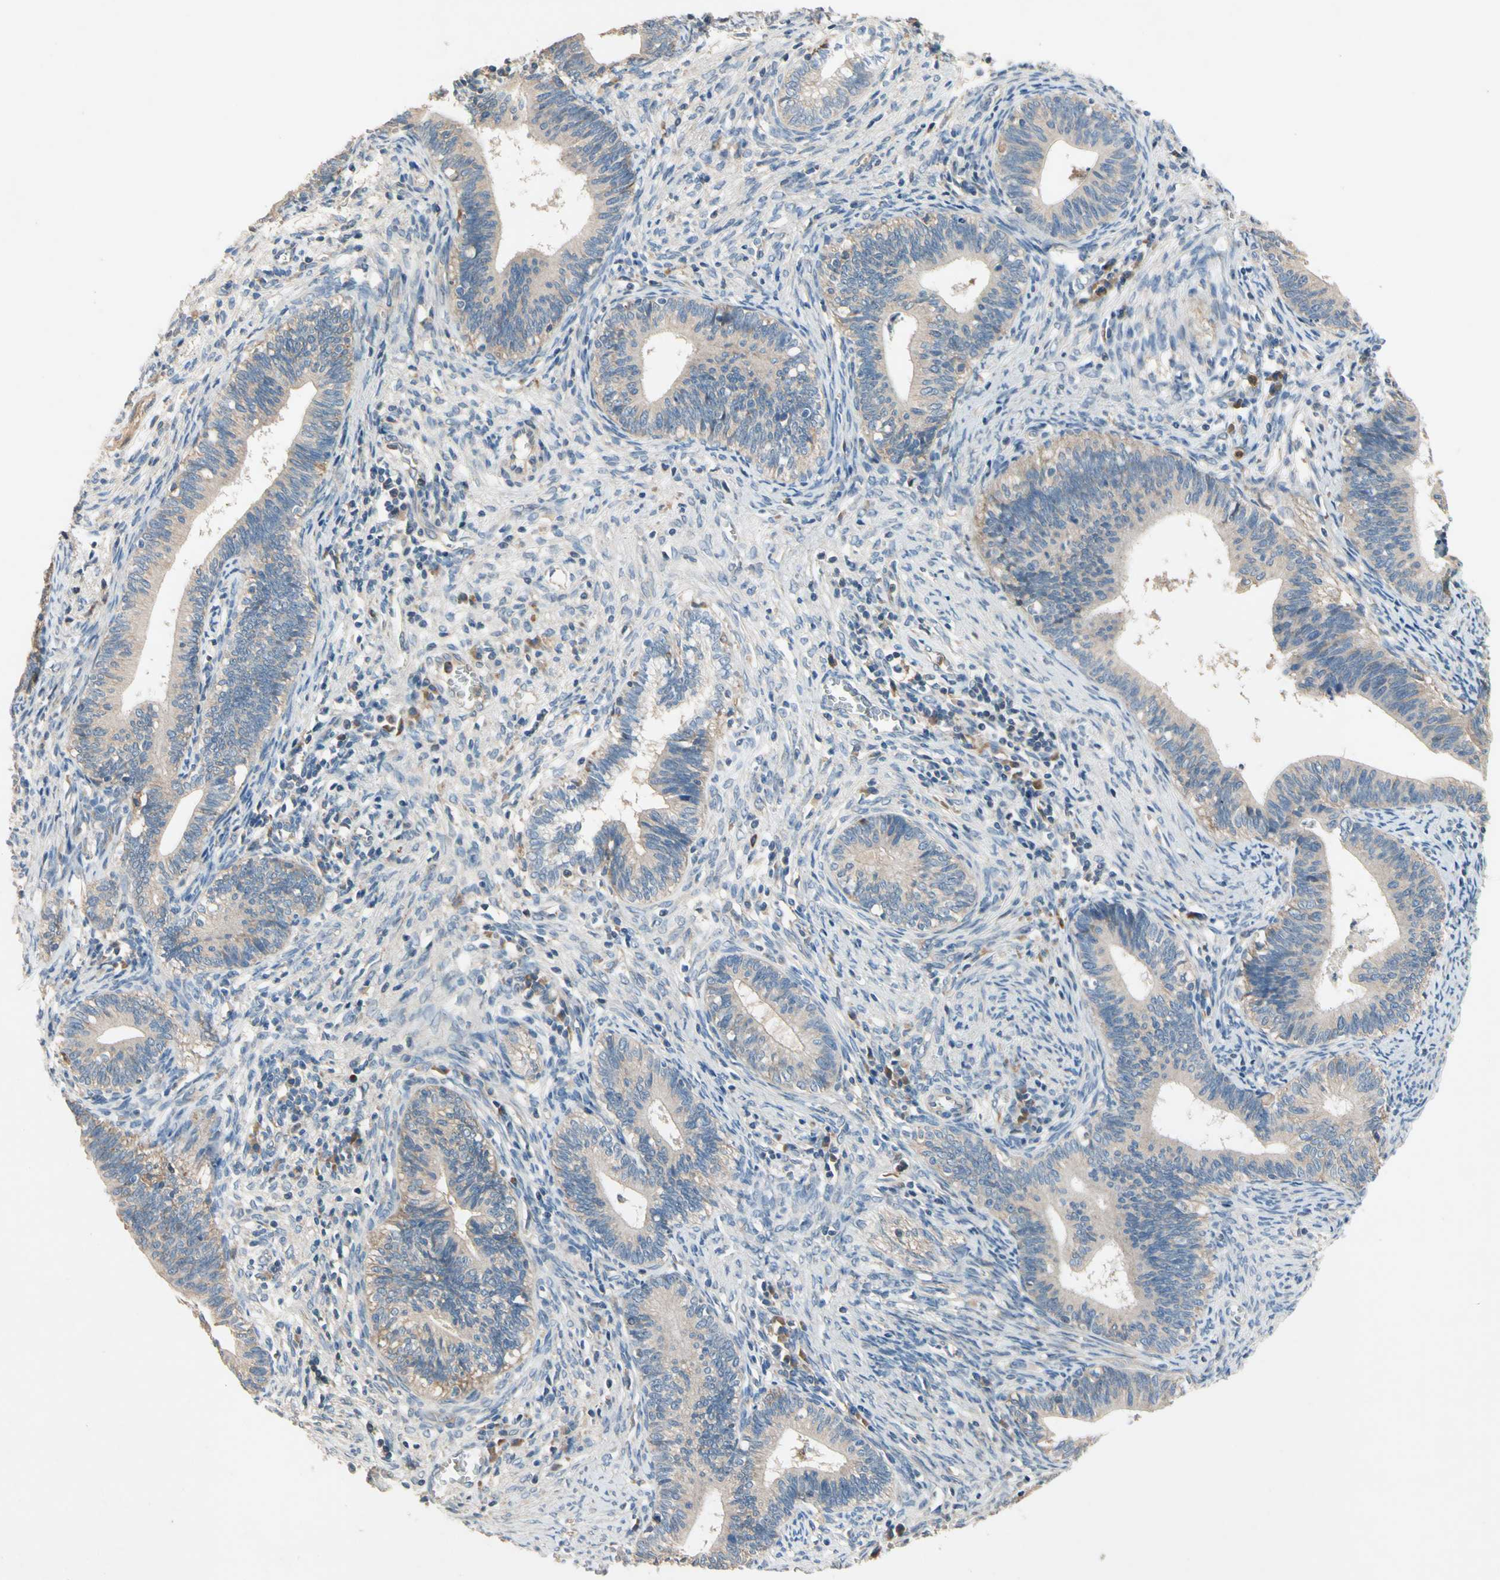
{"staining": {"intensity": "weak", "quantity": "25%-75%", "location": "cytoplasmic/membranous"}, "tissue": "cervical cancer", "cell_type": "Tumor cells", "image_type": "cancer", "snomed": [{"axis": "morphology", "description": "Adenocarcinoma, NOS"}, {"axis": "topography", "description": "Cervix"}], "caption": "Cervical cancer stained with a protein marker exhibits weak staining in tumor cells.", "gene": "SIGLEC5", "patient": {"sex": "female", "age": 44}}